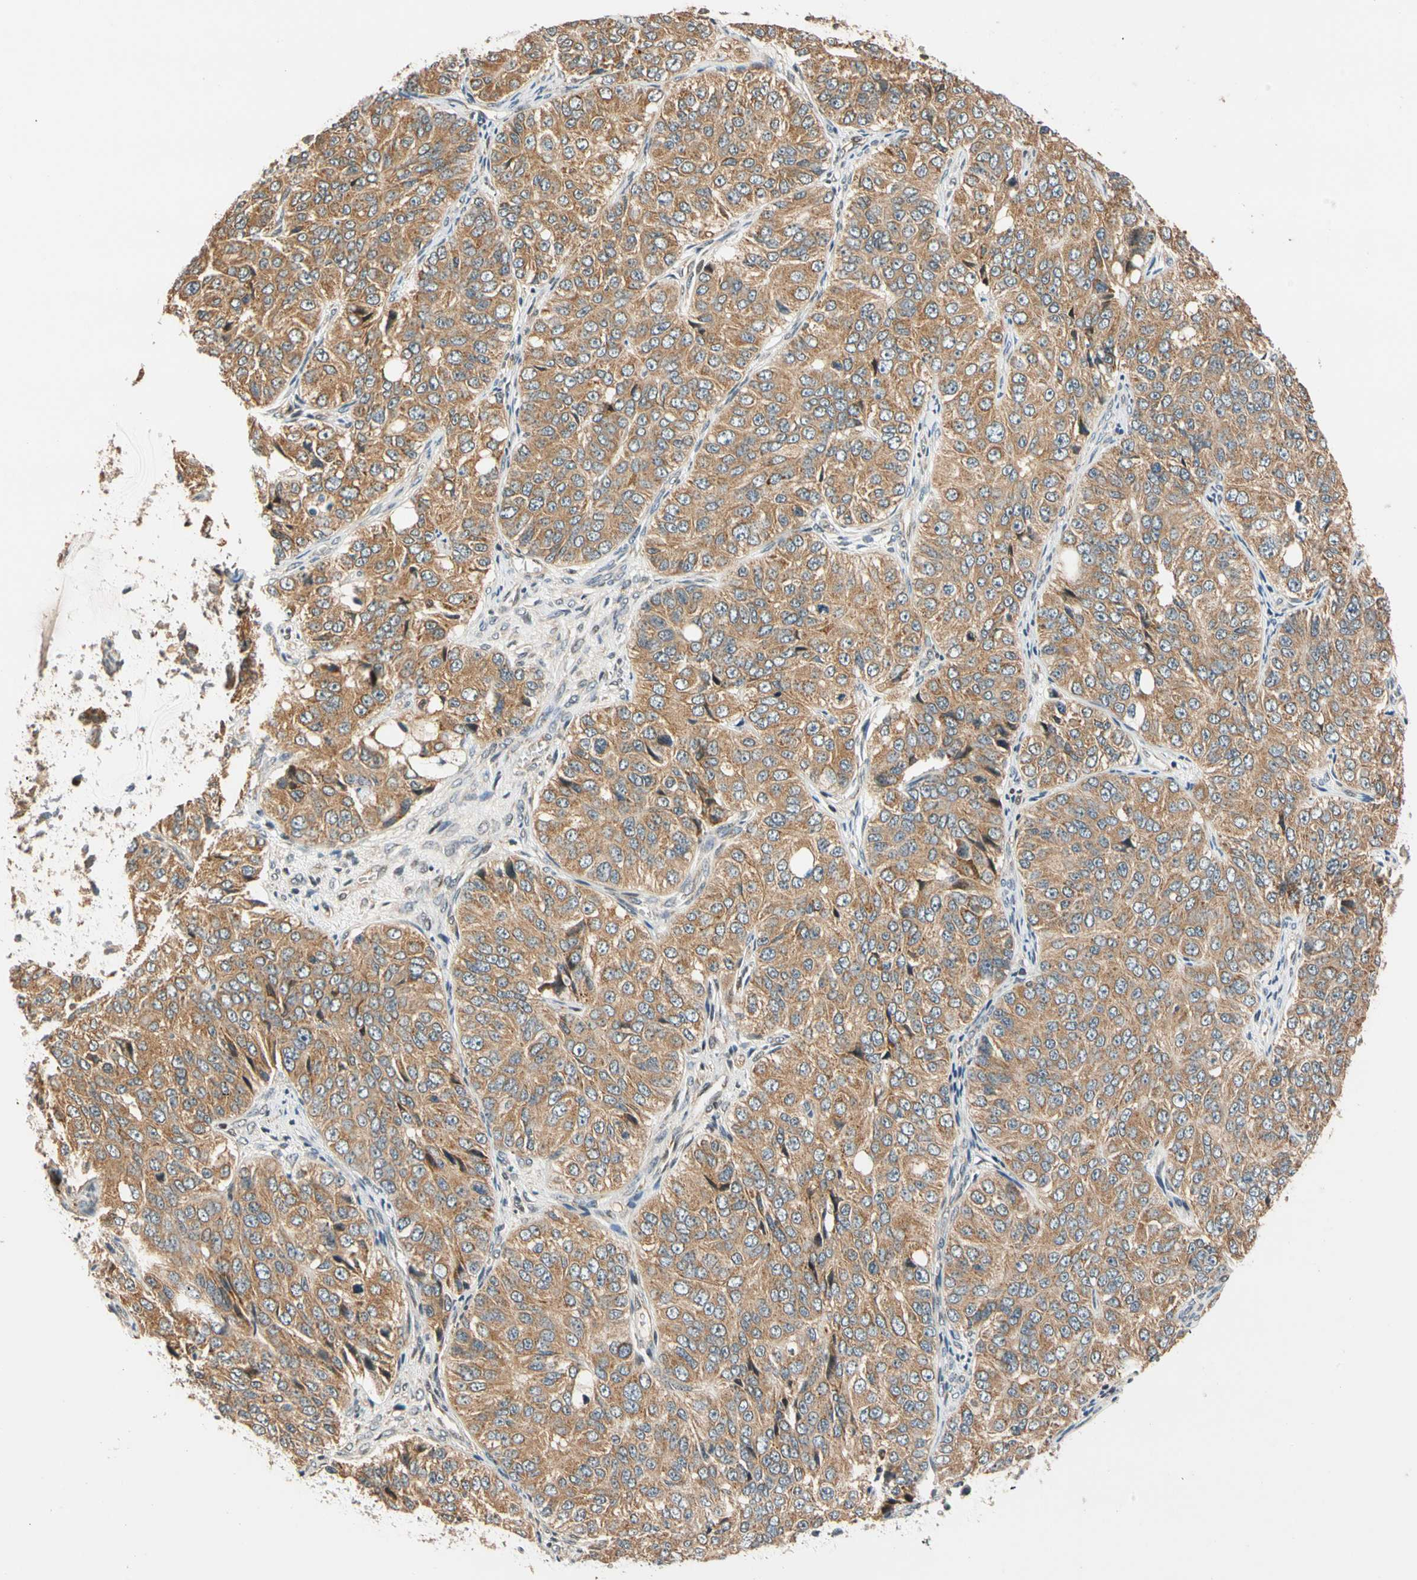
{"staining": {"intensity": "moderate", "quantity": ">75%", "location": "cytoplasmic/membranous"}, "tissue": "ovarian cancer", "cell_type": "Tumor cells", "image_type": "cancer", "snomed": [{"axis": "morphology", "description": "Carcinoma, endometroid"}, {"axis": "topography", "description": "Ovary"}], "caption": "Immunohistochemical staining of human ovarian cancer (endometroid carcinoma) exhibits medium levels of moderate cytoplasmic/membranous protein positivity in approximately >75% of tumor cells. (IHC, brightfield microscopy, high magnification).", "gene": "HECW1", "patient": {"sex": "female", "age": 51}}